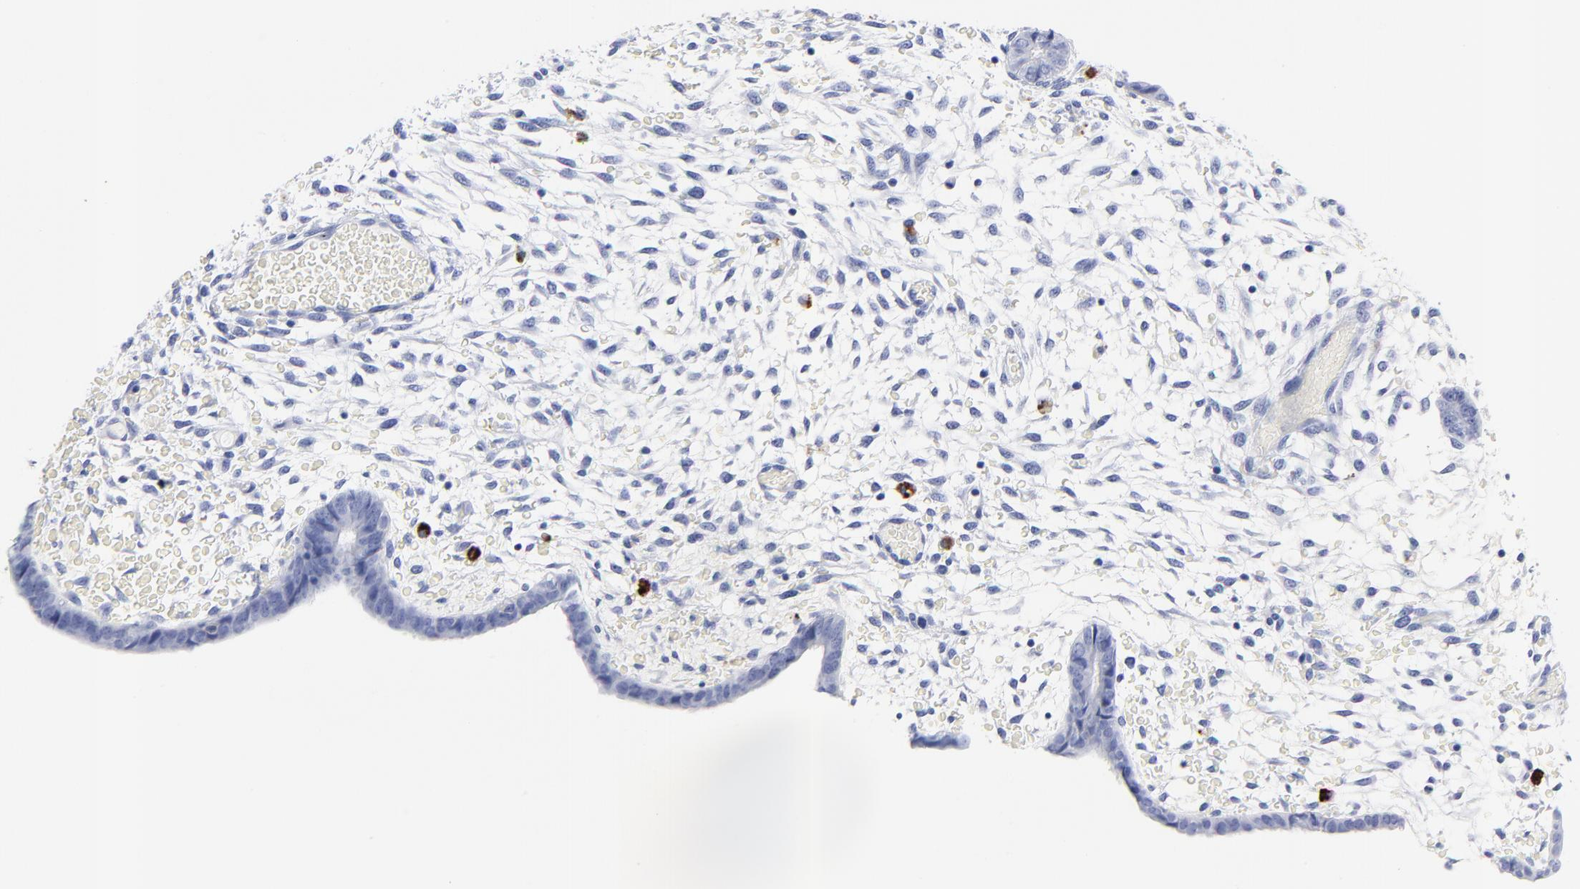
{"staining": {"intensity": "strong", "quantity": "<25%", "location": "cytoplasmic/membranous"}, "tissue": "endometrium", "cell_type": "Cells in endometrial stroma", "image_type": "normal", "snomed": [{"axis": "morphology", "description": "Normal tissue, NOS"}, {"axis": "topography", "description": "Endometrium"}], "caption": "About <25% of cells in endometrial stroma in benign endometrium exhibit strong cytoplasmic/membranous protein staining as visualized by brown immunohistochemical staining.", "gene": "CPVL", "patient": {"sex": "female", "age": 42}}